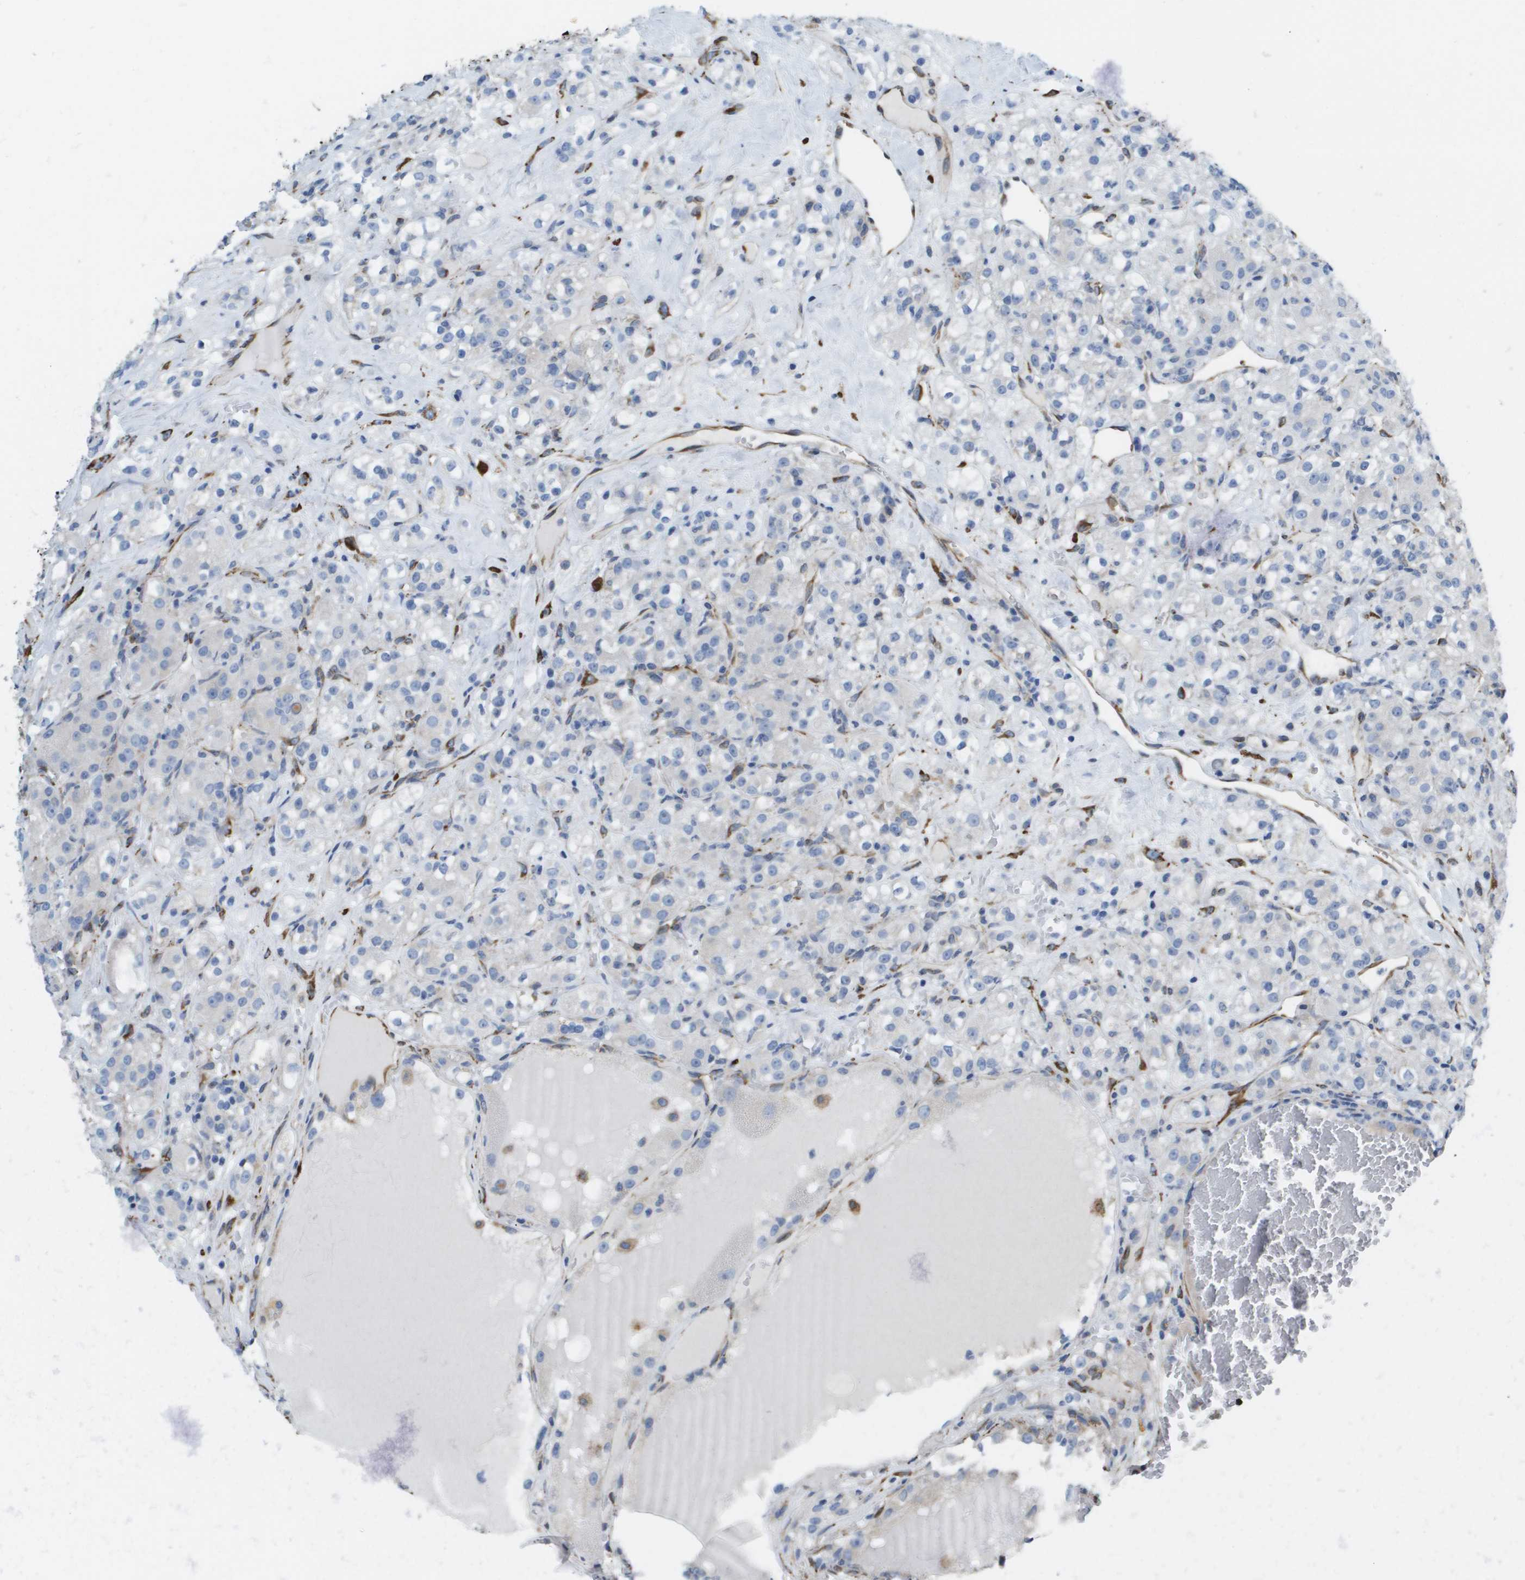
{"staining": {"intensity": "weak", "quantity": "<25%", "location": "cytoplasmic/membranous"}, "tissue": "renal cancer", "cell_type": "Tumor cells", "image_type": "cancer", "snomed": [{"axis": "morphology", "description": "Normal tissue, NOS"}, {"axis": "morphology", "description": "Adenocarcinoma, NOS"}, {"axis": "topography", "description": "Kidney"}], "caption": "An immunohistochemistry (IHC) histopathology image of adenocarcinoma (renal) is shown. There is no staining in tumor cells of adenocarcinoma (renal).", "gene": "ST3GAL2", "patient": {"sex": "male", "age": 61}}